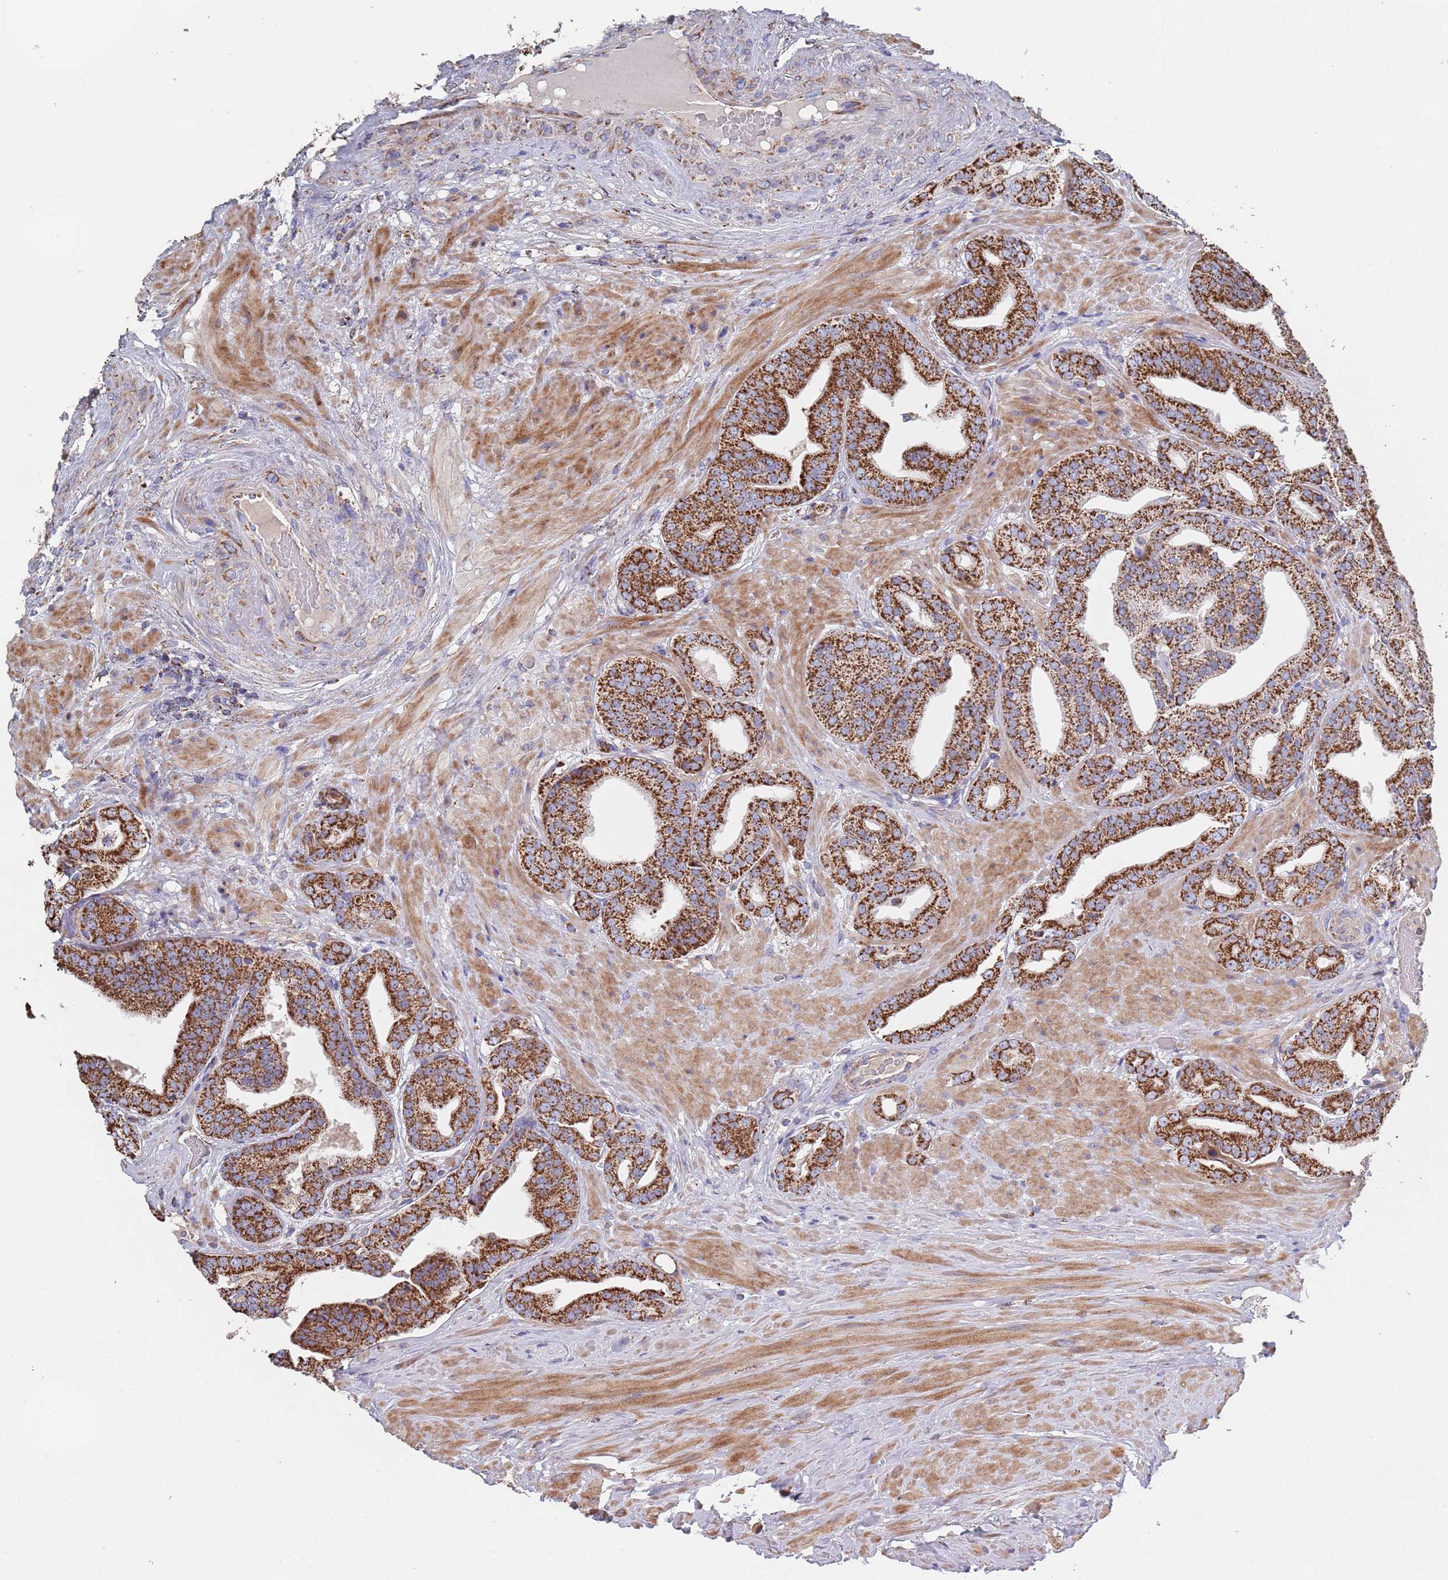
{"staining": {"intensity": "strong", "quantity": ">75%", "location": "cytoplasmic/membranous"}, "tissue": "prostate cancer", "cell_type": "Tumor cells", "image_type": "cancer", "snomed": [{"axis": "morphology", "description": "Adenocarcinoma, High grade"}, {"axis": "topography", "description": "Prostate"}], "caption": "Protein expression analysis of human prostate adenocarcinoma (high-grade) reveals strong cytoplasmic/membranous positivity in approximately >75% of tumor cells.", "gene": "PGP", "patient": {"sex": "male", "age": 63}}